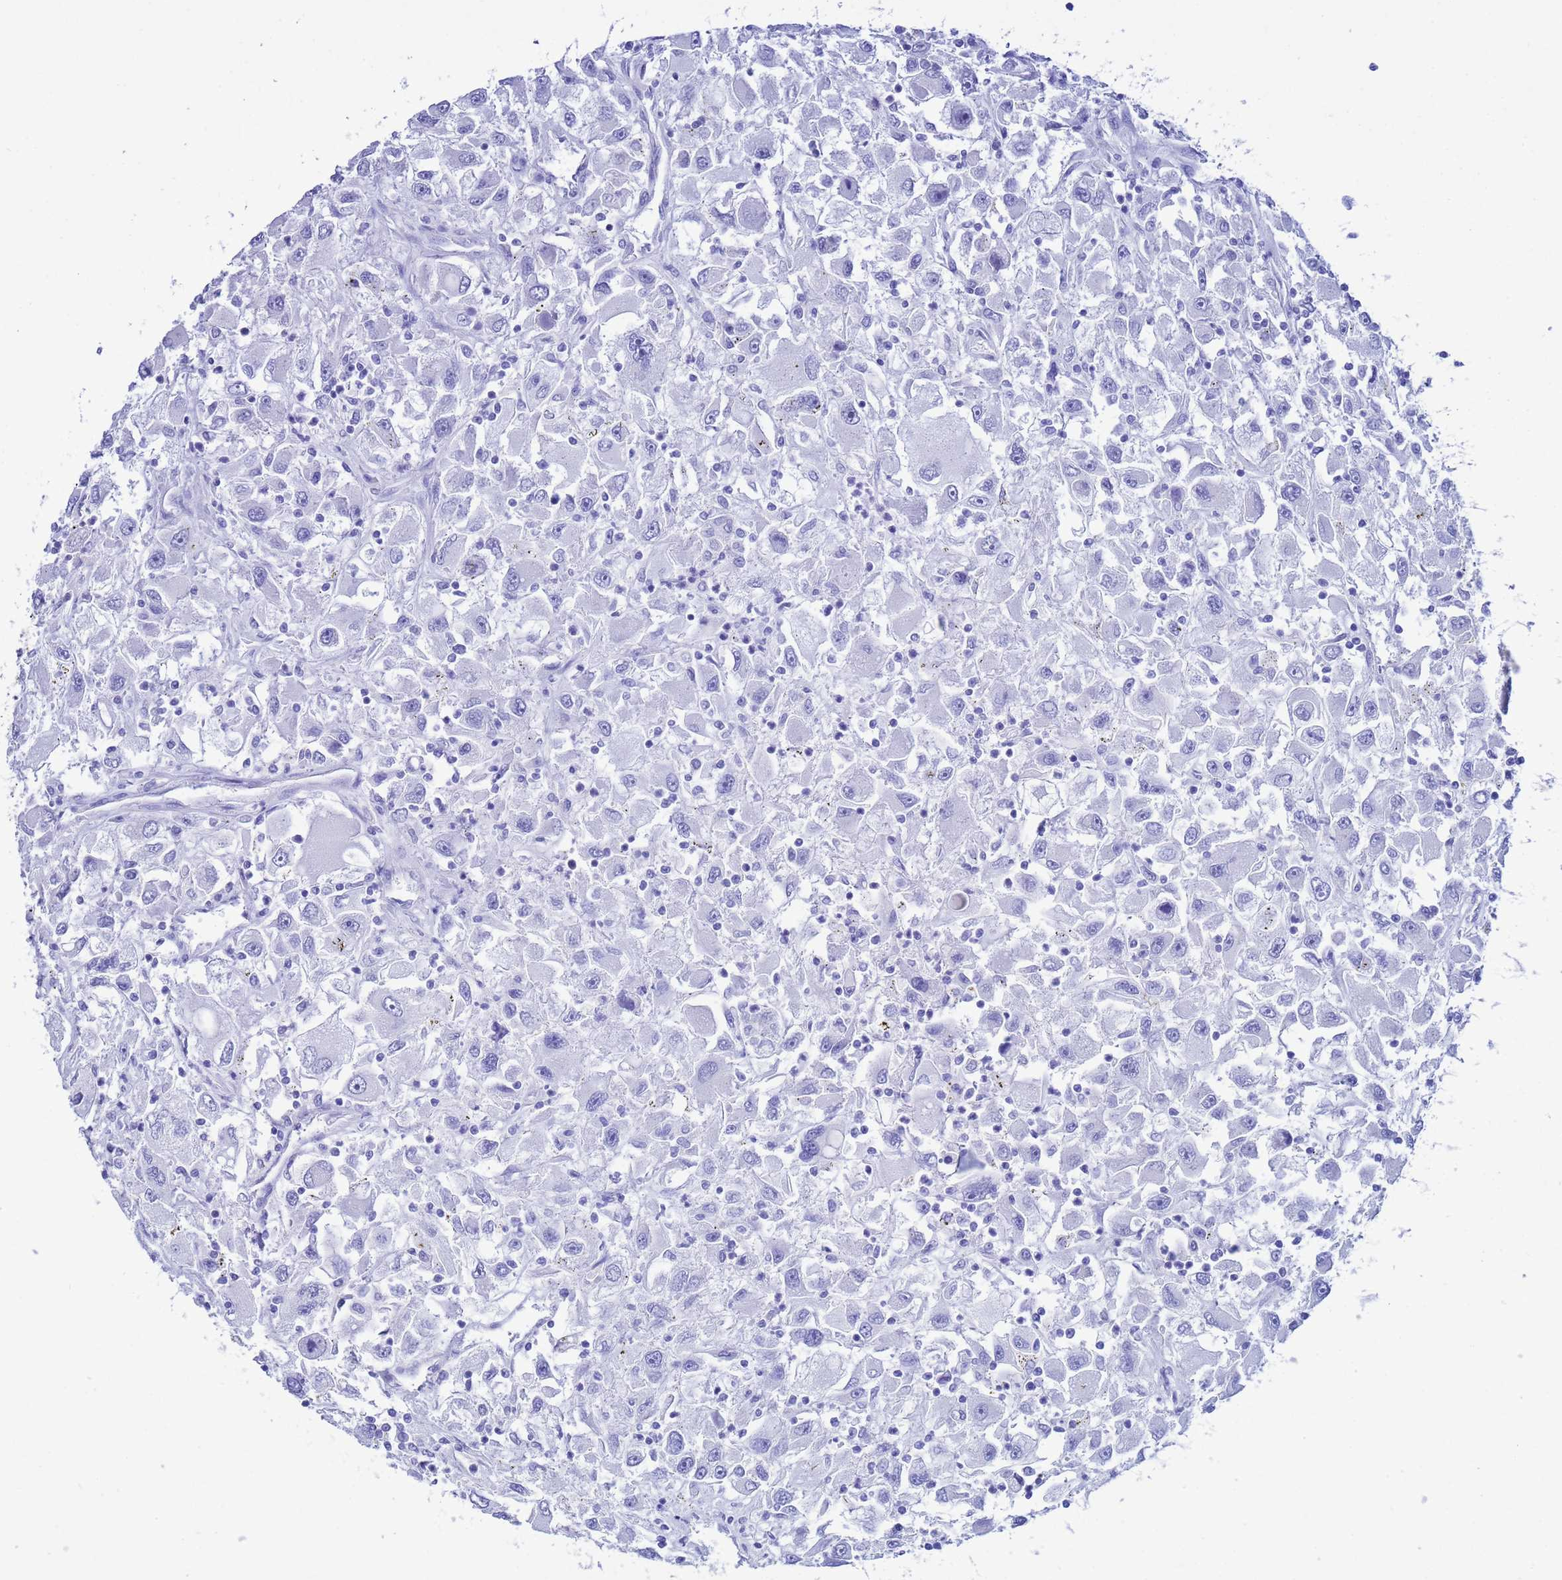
{"staining": {"intensity": "negative", "quantity": "none", "location": "none"}, "tissue": "renal cancer", "cell_type": "Tumor cells", "image_type": "cancer", "snomed": [{"axis": "morphology", "description": "Adenocarcinoma, NOS"}, {"axis": "topography", "description": "Kidney"}], "caption": "Tumor cells are negative for brown protein staining in adenocarcinoma (renal).", "gene": "AKR1C2", "patient": {"sex": "female", "age": 52}}